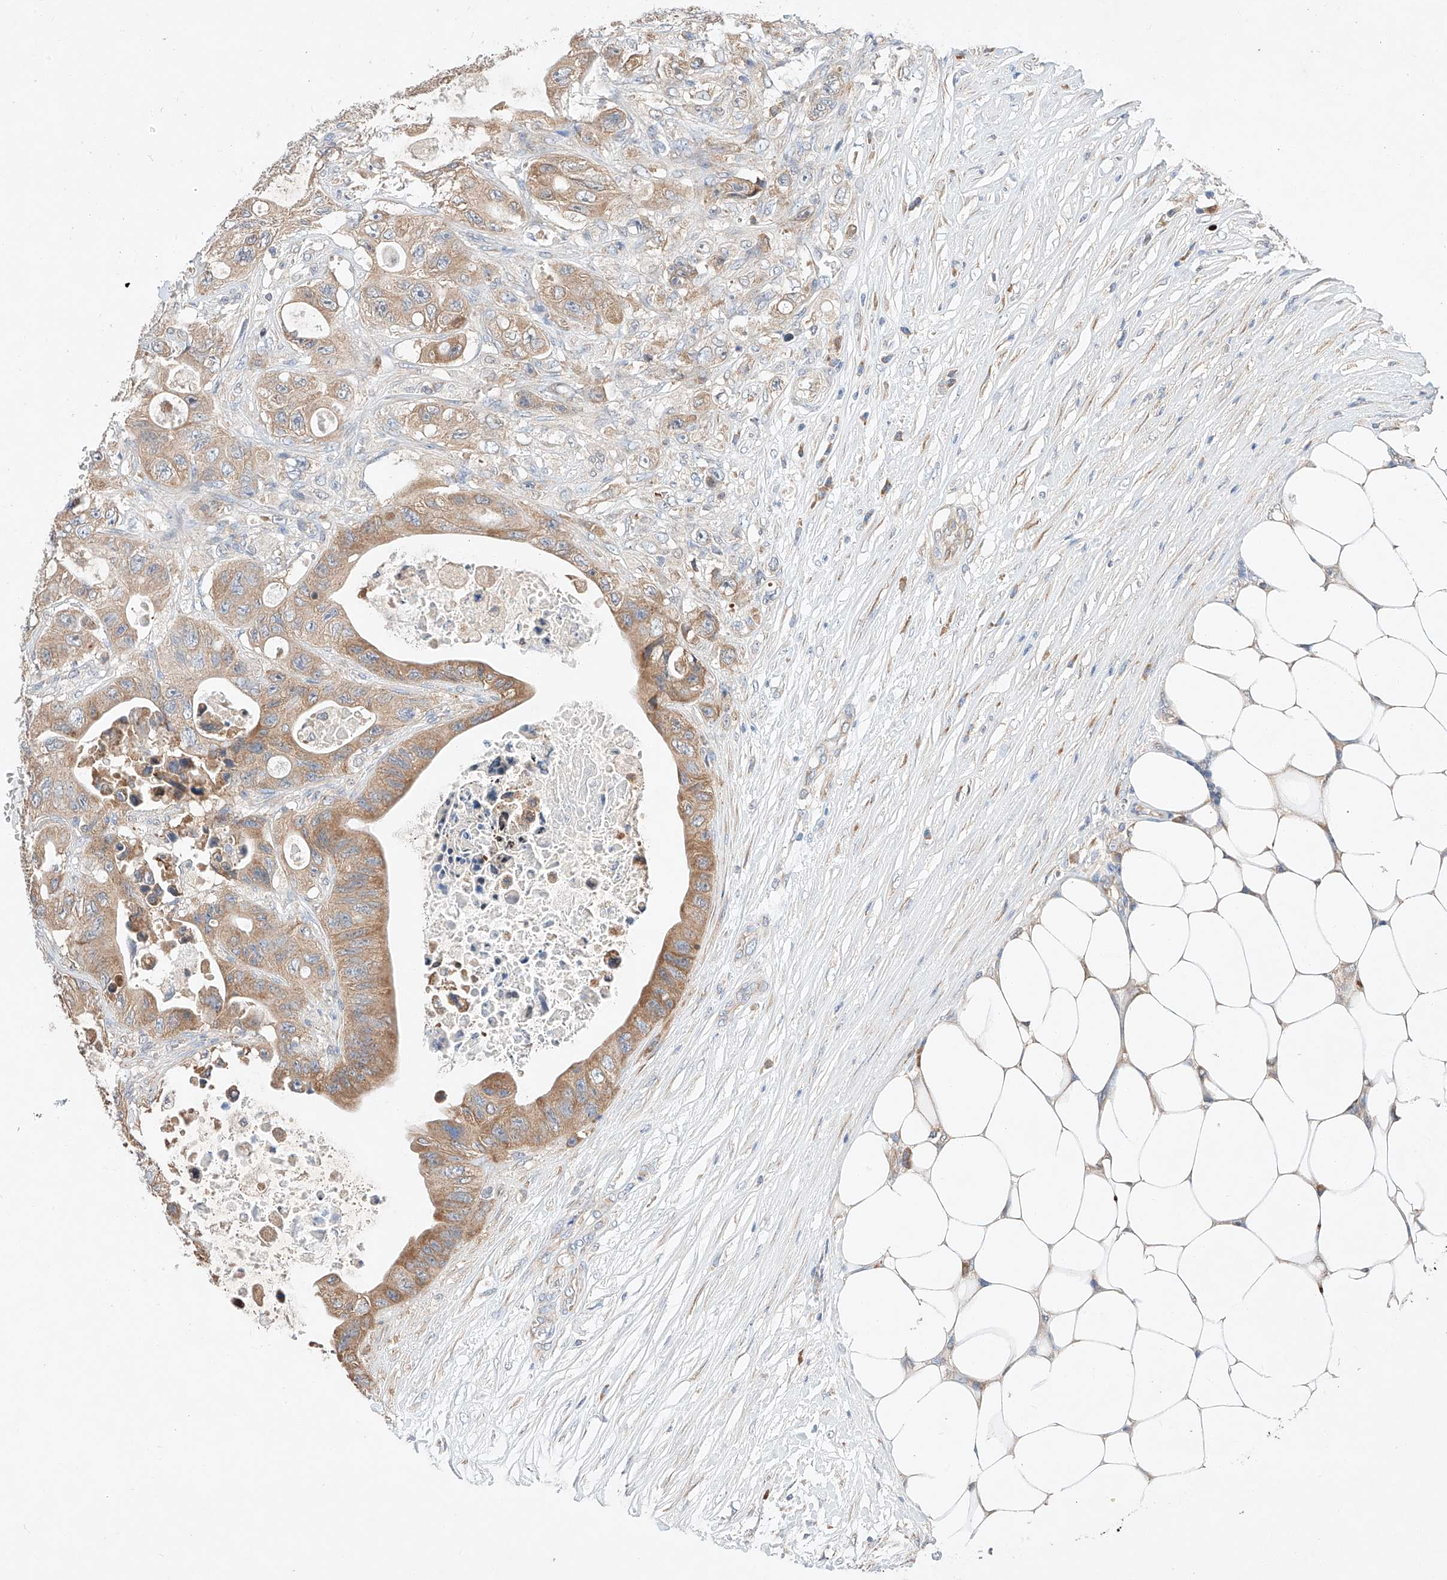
{"staining": {"intensity": "moderate", "quantity": ">75%", "location": "cytoplasmic/membranous"}, "tissue": "colorectal cancer", "cell_type": "Tumor cells", "image_type": "cancer", "snomed": [{"axis": "morphology", "description": "Adenocarcinoma, NOS"}, {"axis": "topography", "description": "Colon"}], "caption": "Human colorectal adenocarcinoma stained with a brown dye displays moderate cytoplasmic/membranous positive staining in about >75% of tumor cells.", "gene": "C6orf118", "patient": {"sex": "female", "age": 46}}